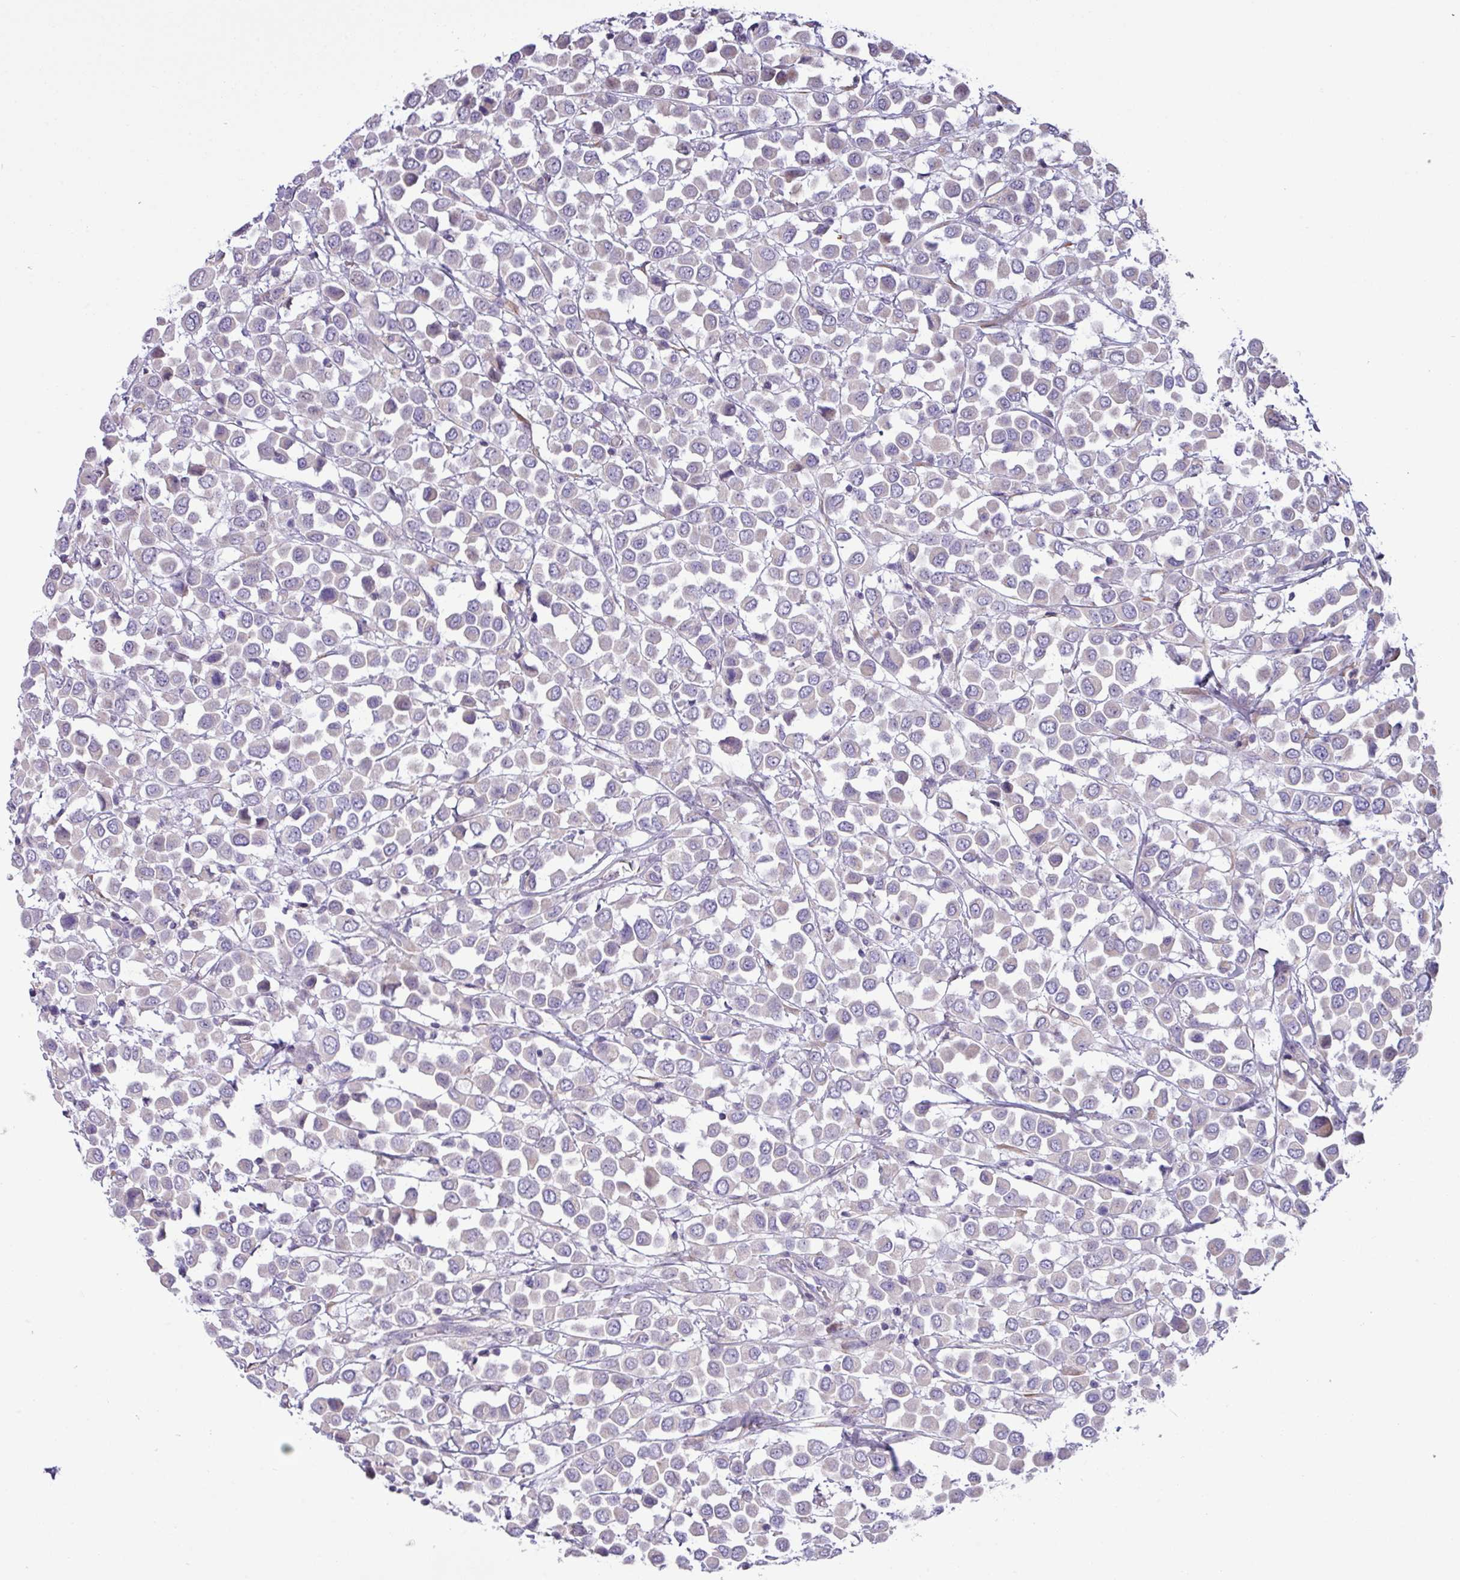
{"staining": {"intensity": "negative", "quantity": "none", "location": "none"}, "tissue": "breast cancer", "cell_type": "Tumor cells", "image_type": "cancer", "snomed": [{"axis": "morphology", "description": "Duct carcinoma"}, {"axis": "topography", "description": "Breast"}], "caption": "The immunohistochemistry micrograph has no significant expression in tumor cells of breast cancer tissue. Nuclei are stained in blue.", "gene": "IRGC", "patient": {"sex": "female", "age": 61}}